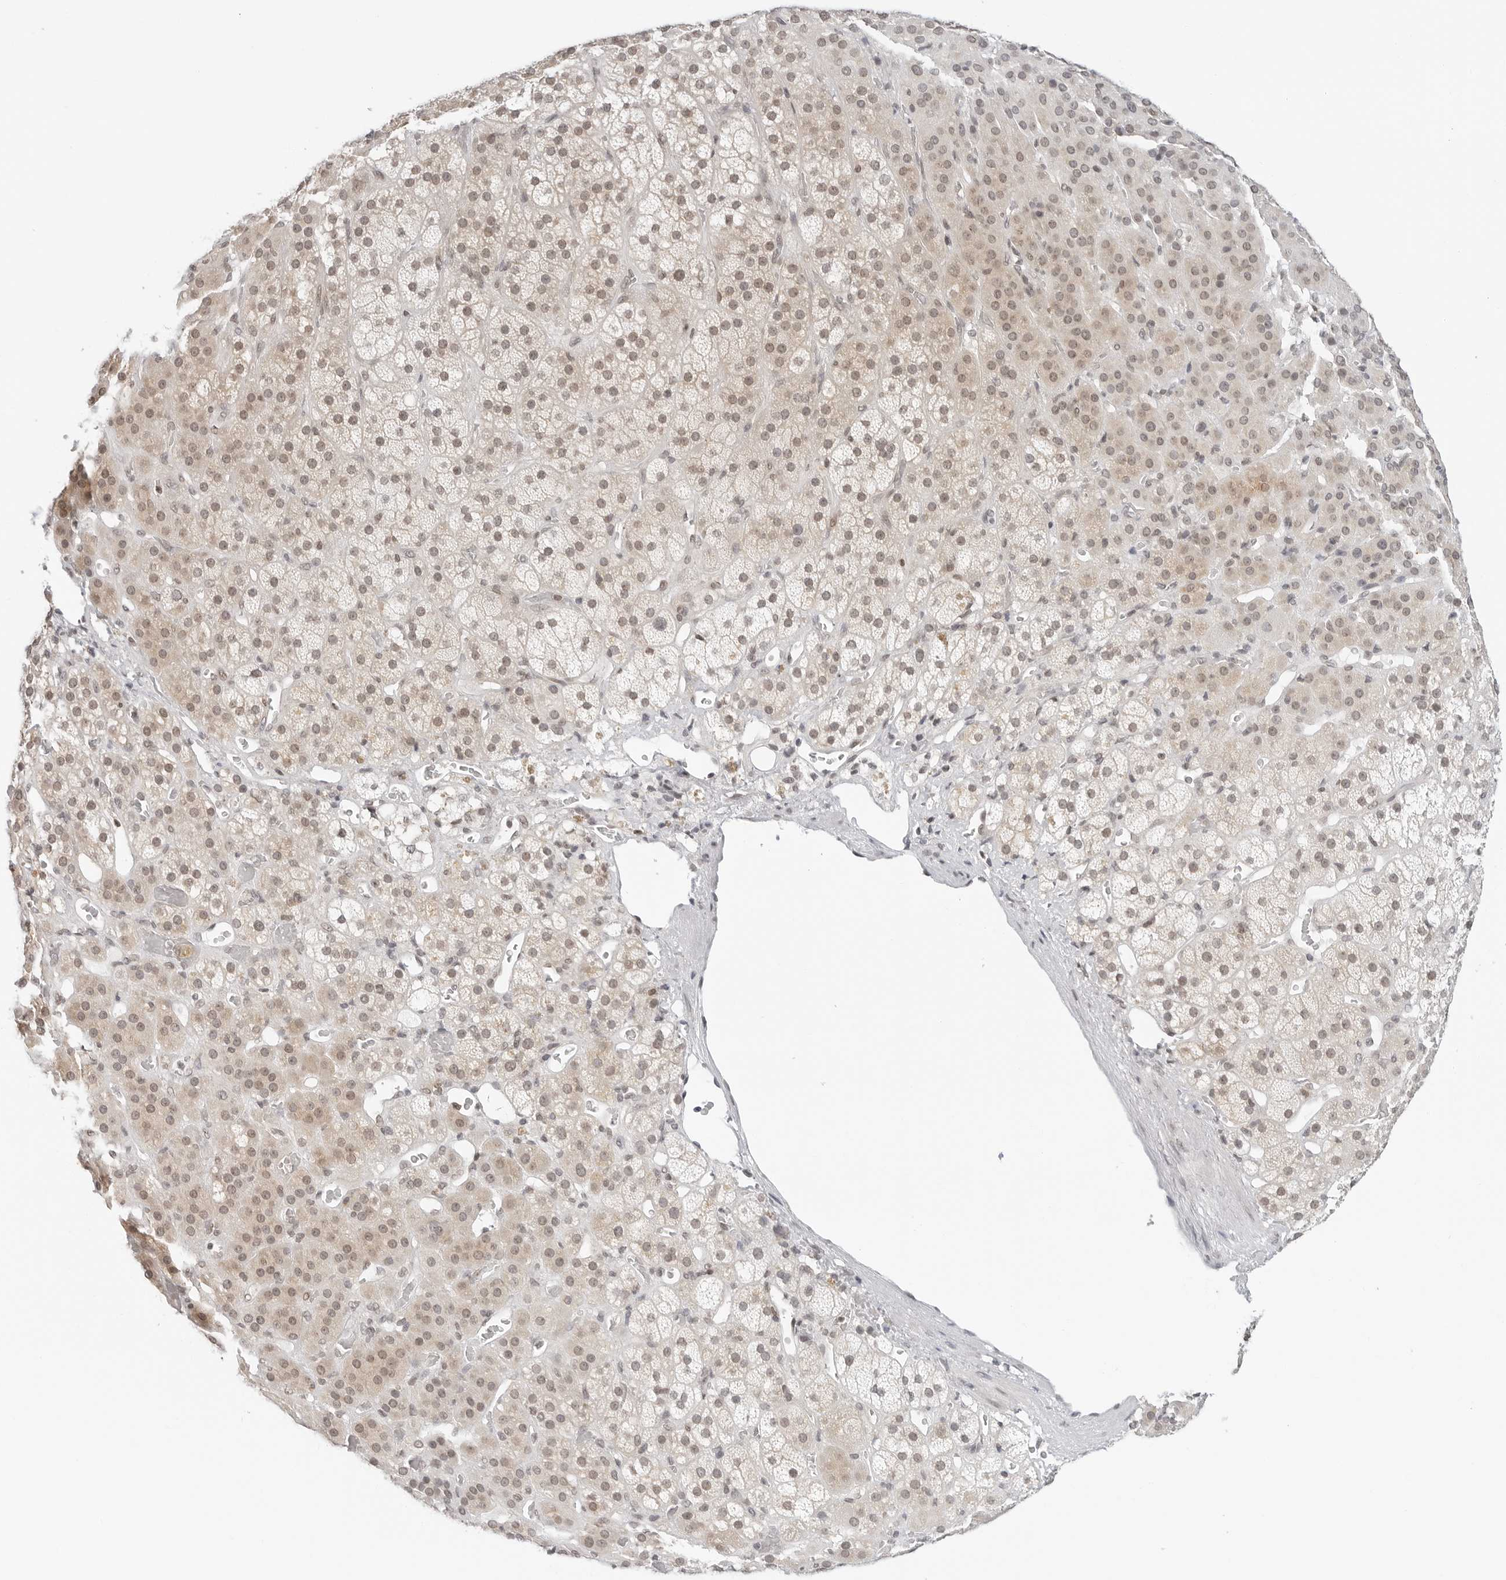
{"staining": {"intensity": "moderate", "quantity": "25%-75%", "location": "nuclear"}, "tissue": "adrenal gland", "cell_type": "Glandular cells", "image_type": "normal", "snomed": [{"axis": "morphology", "description": "Normal tissue, NOS"}, {"axis": "topography", "description": "Adrenal gland"}], "caption": "This photomicrograph demonstrates unremarkable adrenal gland stained with immunohistochemistry (IHC) to label a protein in brown. The nuclear of glandular cells show moderate positivity for the protein. Nuclei are counter-stained blue.", "gene": "METAP1", "patient": {"sex": "male", "age": 57}}